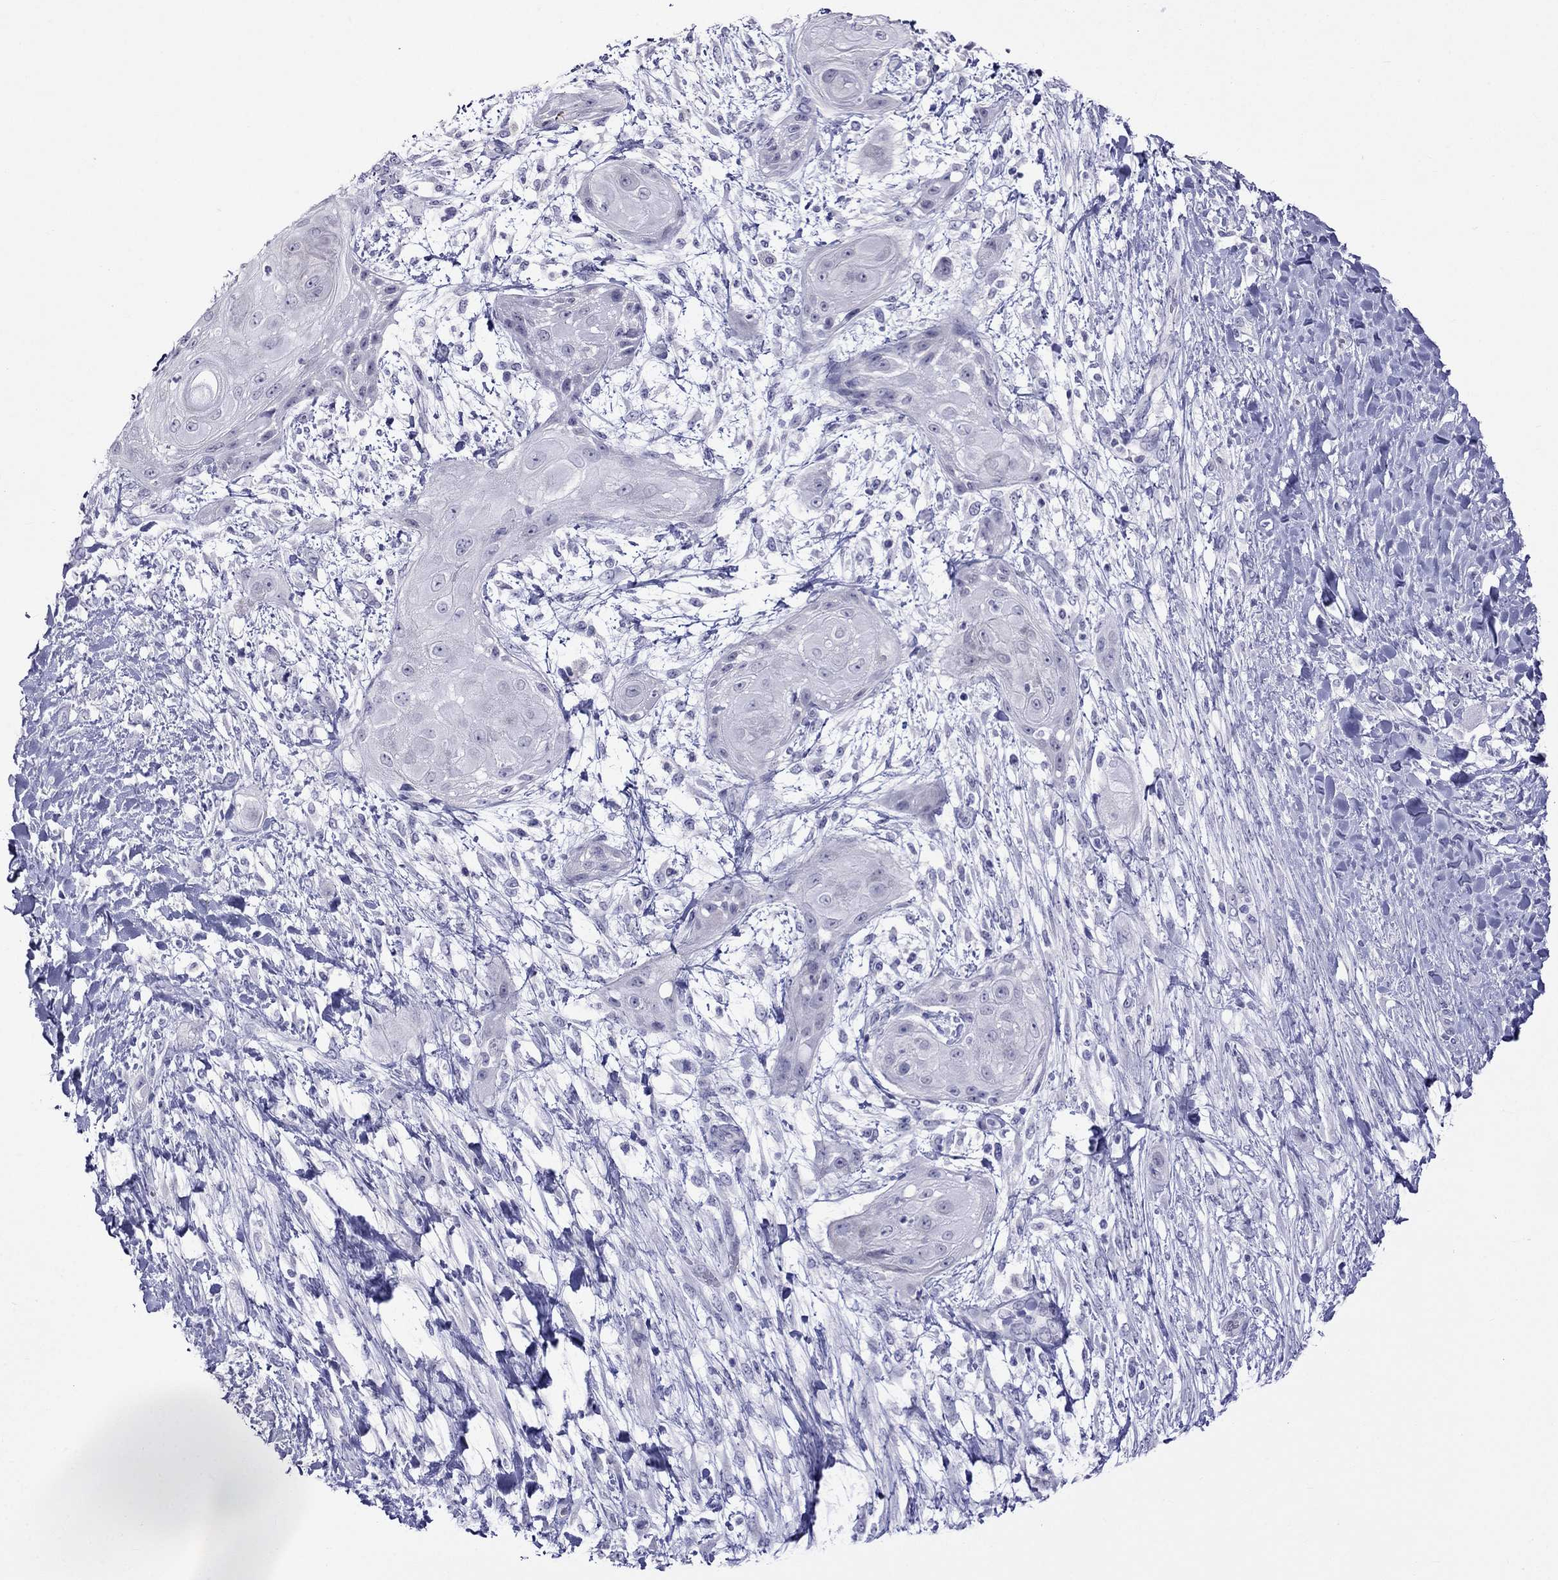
{"staining": {"intensity": "negative", "quantity": "none", "location": "none"}, "tissue": "skin cancer", "cell_type": "Tumor cells", "image_type": "cancer", "snomed": [{"axis": "morphology", "description": "Squamous cell carcinoma, NOS"}, {"axis": "topography", "description": "Skin"}], "caption": "Protein analysis of skin squamous cell carcinoma demonstrates no significant positivity in tumor cells.", "gene": "MGP", "patient": {"sex": "male", "age": 62}}